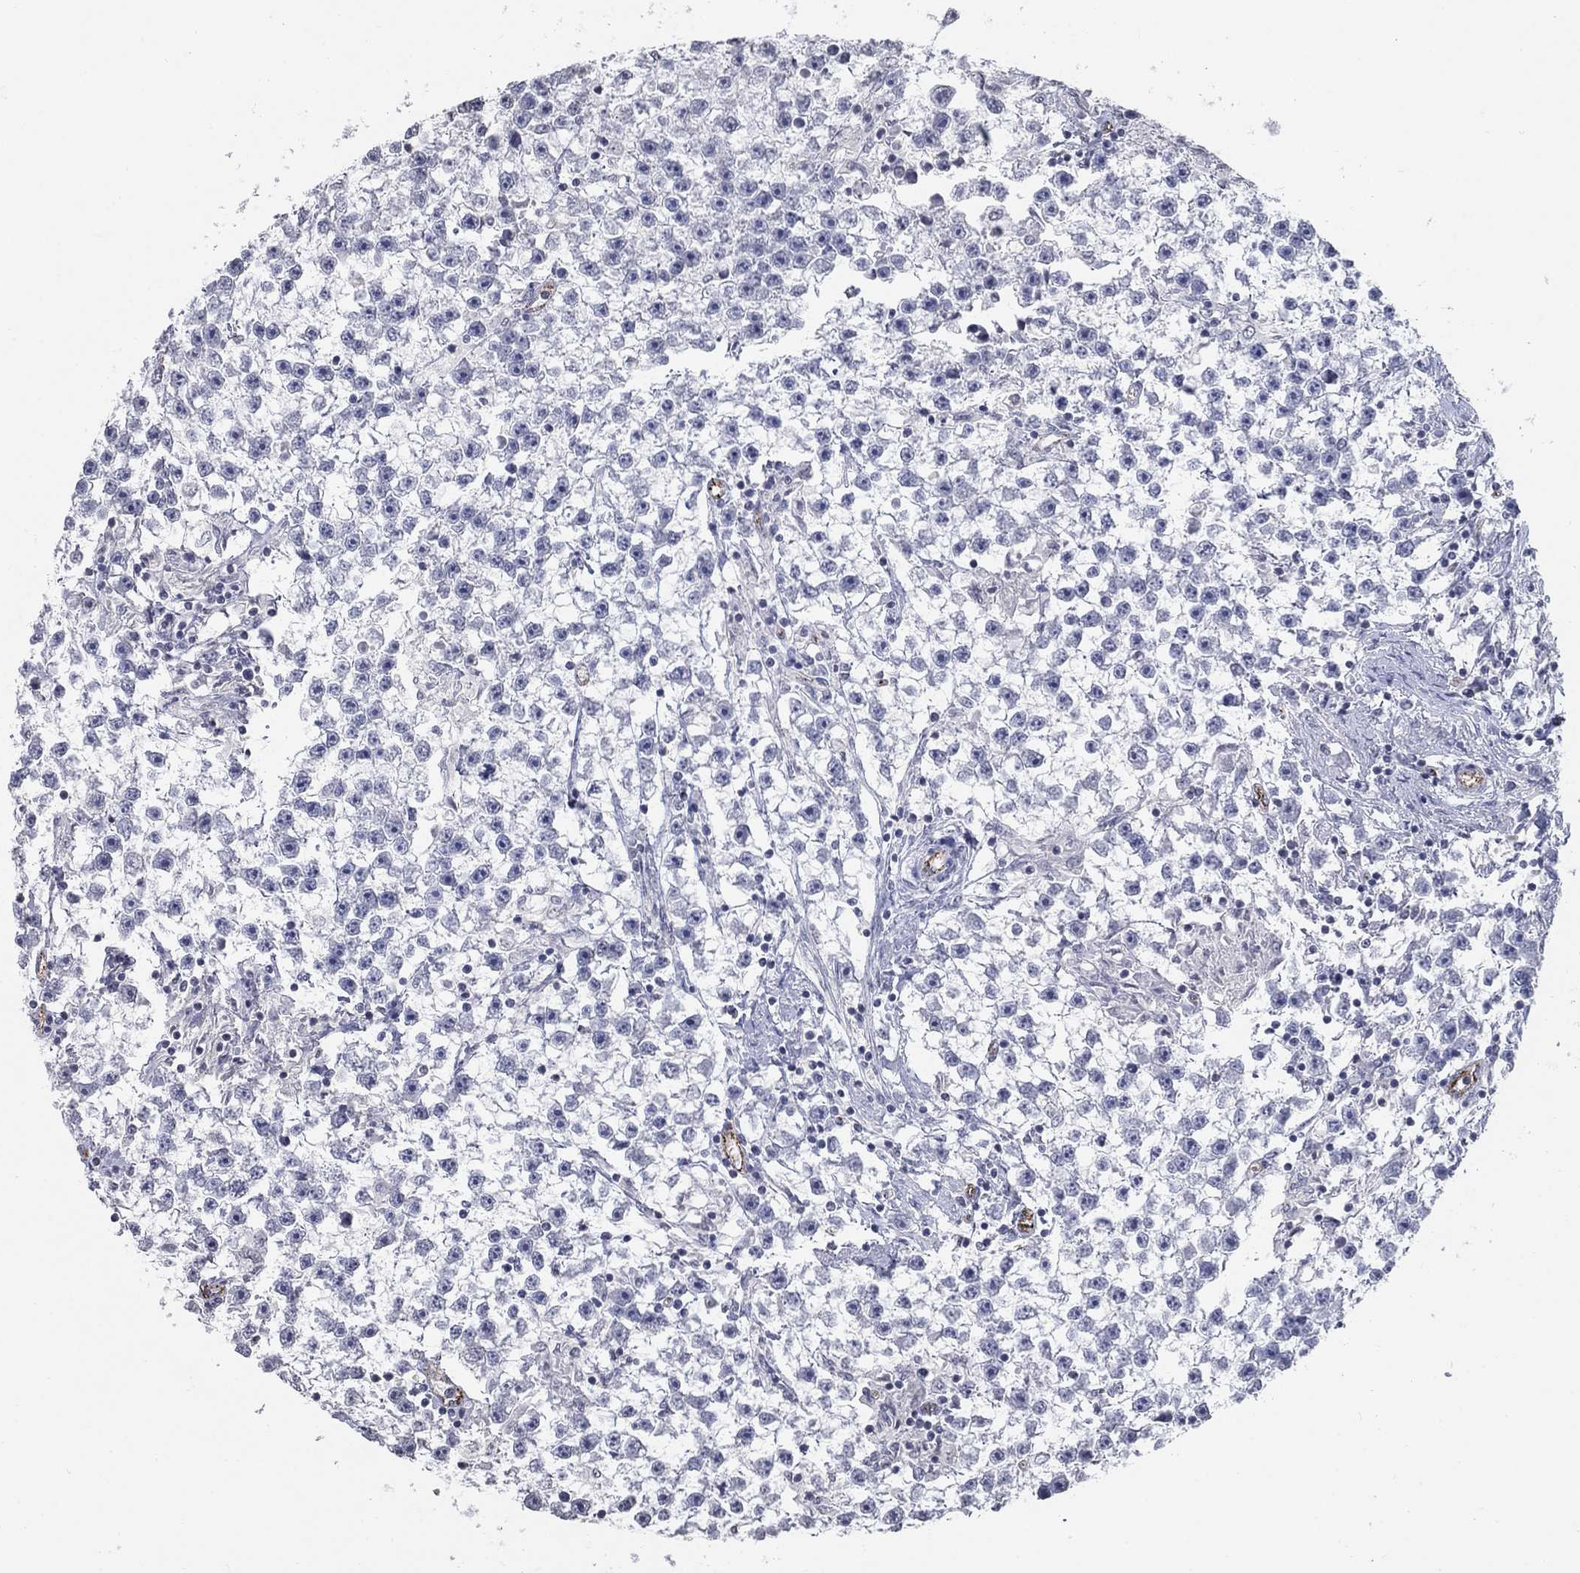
{"staining": {"intensity": "negative", "quantity": "none", "location": "none"}, "tissue": "testis cancer", "cell_type": "Tumor cells", "image_type": "cancer", "snomed": [{"axis": "morphology", "description": "Seminoma, NOS"}, {"axis": "topography", "description": "Testis"}], "caption": "This is a image of IHC staining of testis cancer, which shows no expression in tumor cells. (Brightfield microscopy of DAB (3,3'-diaminobenzidine) immunohistochemistry (IHC) at high magnification).", "gene": "TINAG", "patient": {"sex": "male", "age": 59}}